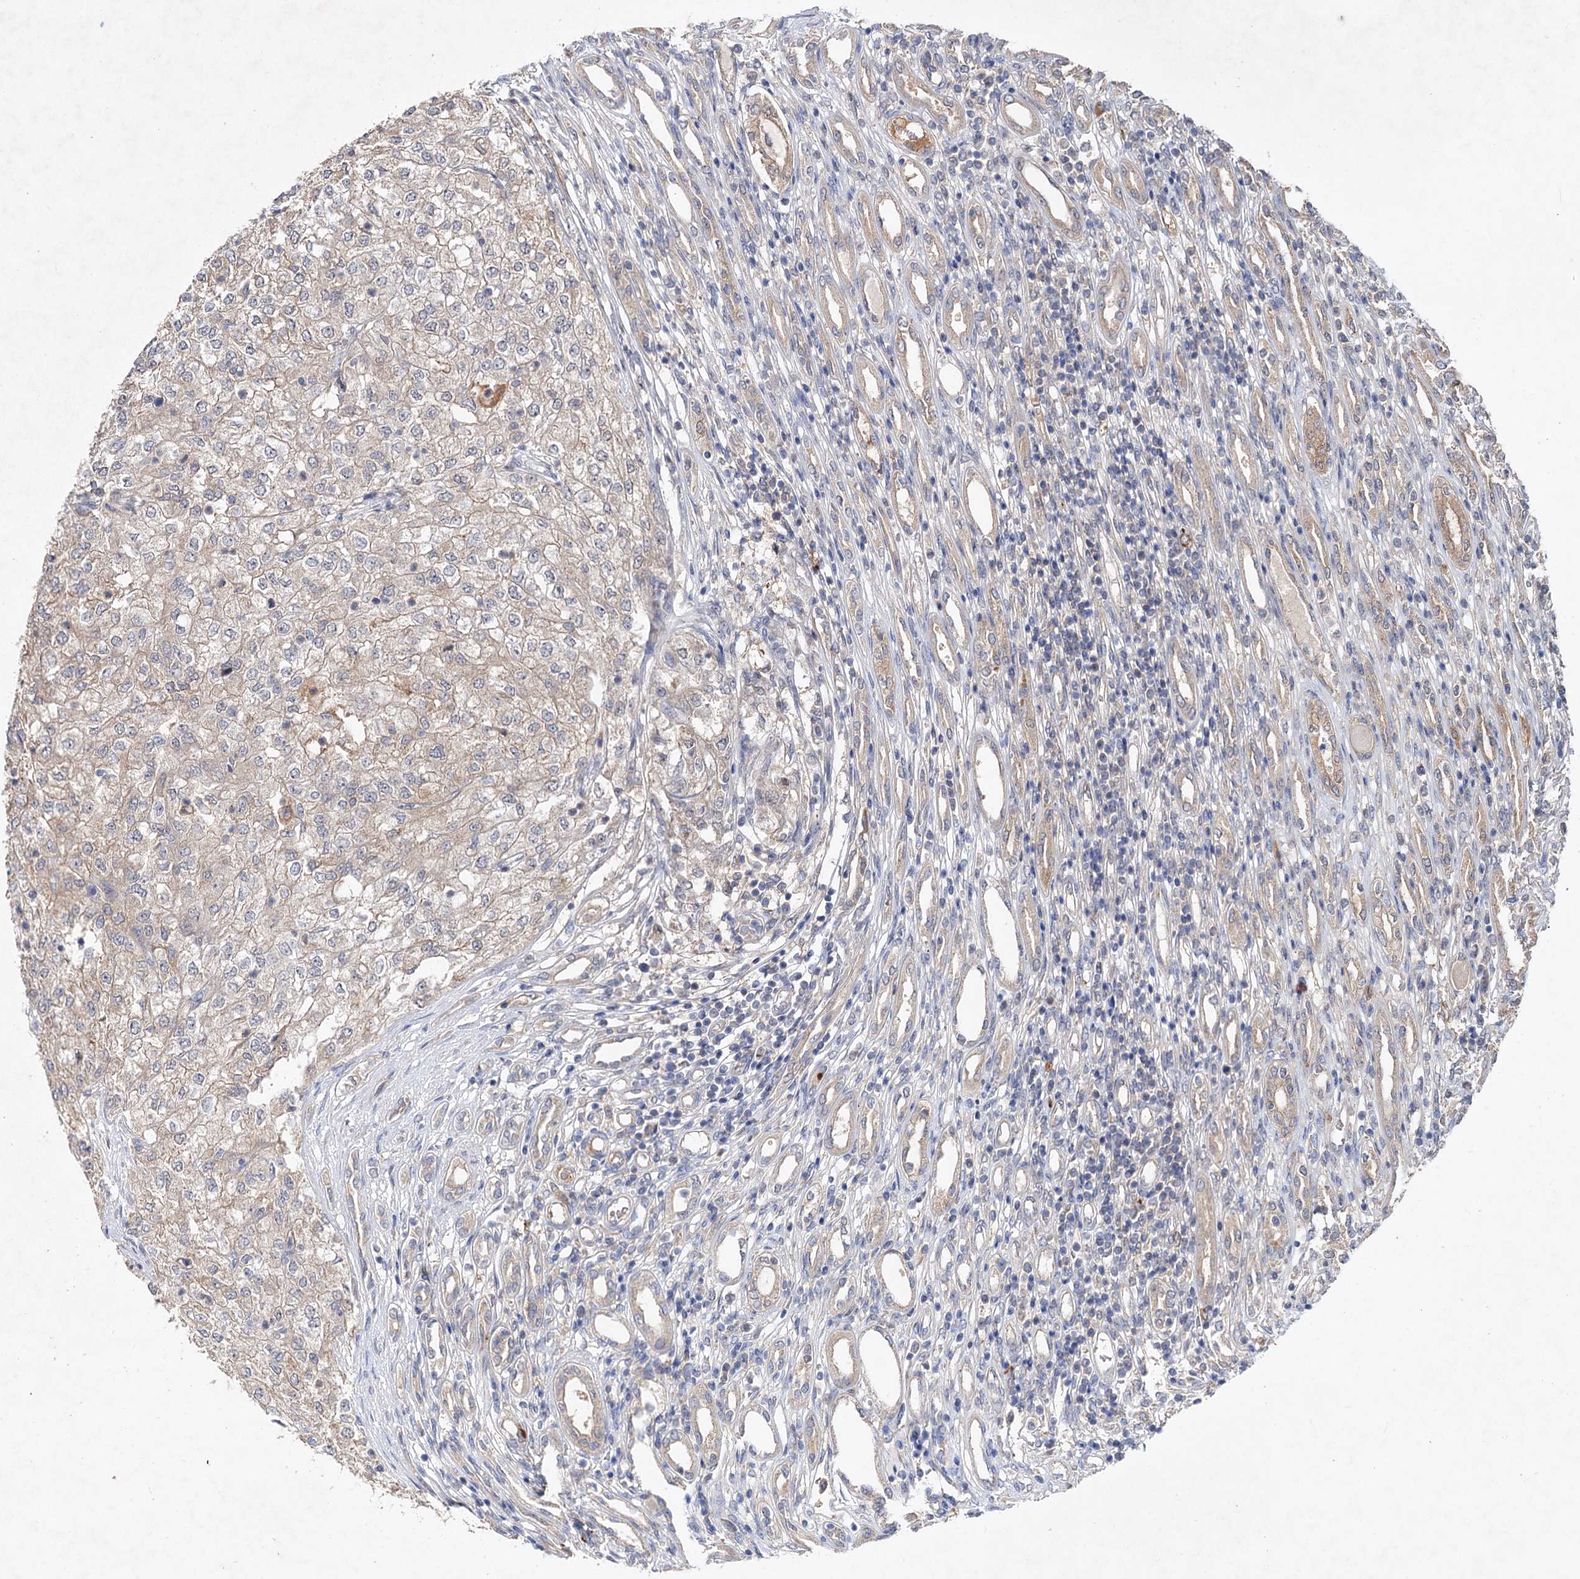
{"staining": {"intensity": "negative", "quantity": "none", "location": "none"}, "tissue": "renal cancer", "cell_type": "Tumor cells", "image_type": "cancer", "snomed": [{"axis": "morphology", "description": "Adenocarcinoma, NOS"}, {"axis": "topography", "description": "Kidney"}], "caption": "This is a image of immunohistochemistry (IHC) staining of renal cancer, which shows no positivity in tumor cells. The staining was performed using DAB (3,3'-diaminobenzidine) to visualize the protein expression in brown, while the nuclei were stained in blue with hematoxylin (Magnification: 20x).", "gene": "NUDCD2", "patient": {"sex": "female", "age": 54}}